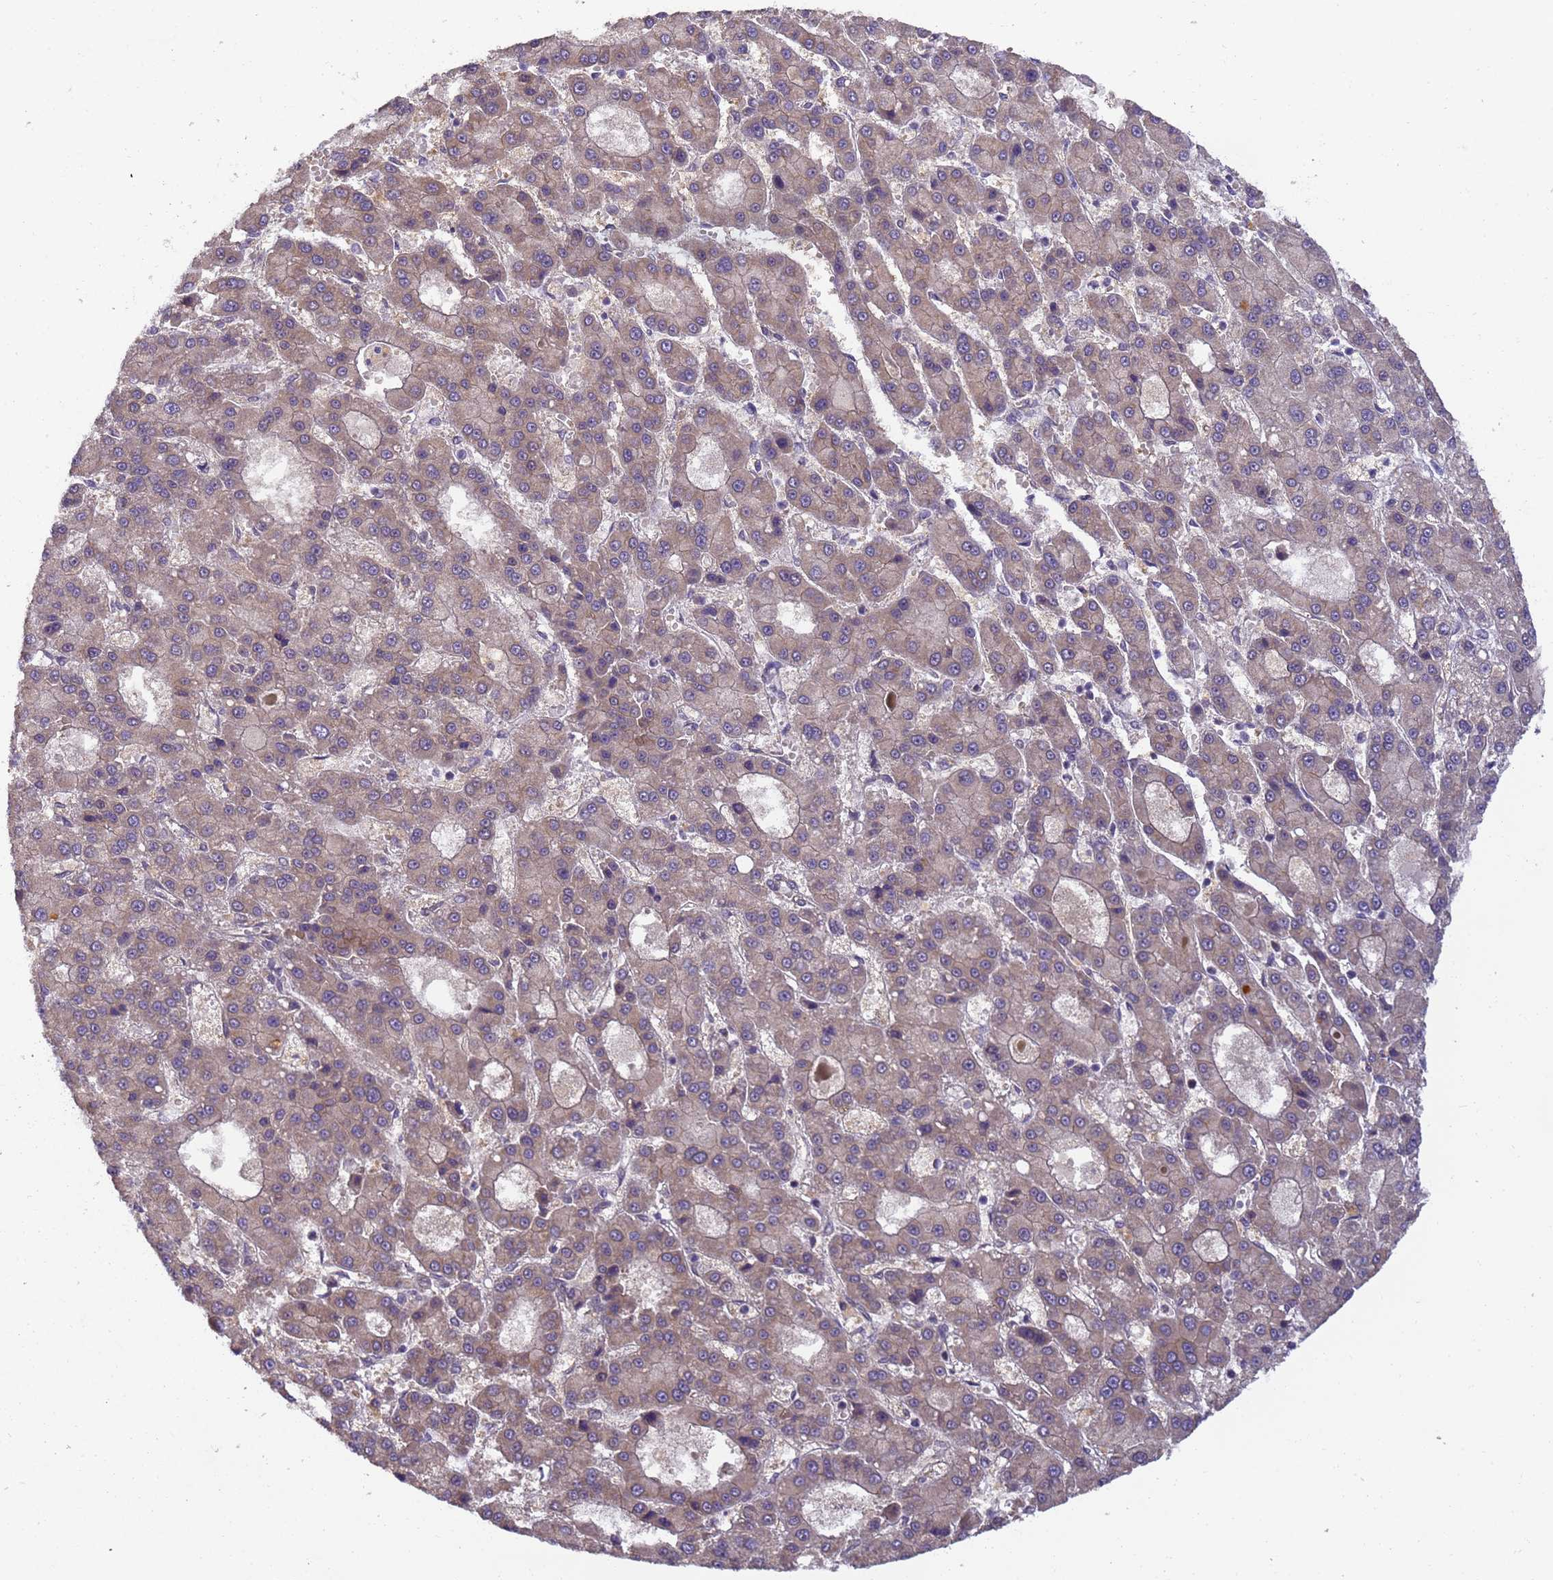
{"staining": {"intensity": "moderate", "quantity": "25%-75%", "location": "cytoplasmic/membranous"}, "tissue": "liver cancer", "cell_type": "Tumor cells", "image_type": "cancer", "snomed": [{"axis": "morphology", "description": "Carcinoma, Hepatocellular, NOS"}, {"axis": "topography", "description": "Liver"}], "caption": "Hepatocellular carcinoma (liver) stained for a protein (brown) reveals moderate cytoplasmic/membranous positive positivity in about 25%-75% of tumor cells.", "gene": "RAPGEF3", "patient": {"sex": "male", "age": 70}}